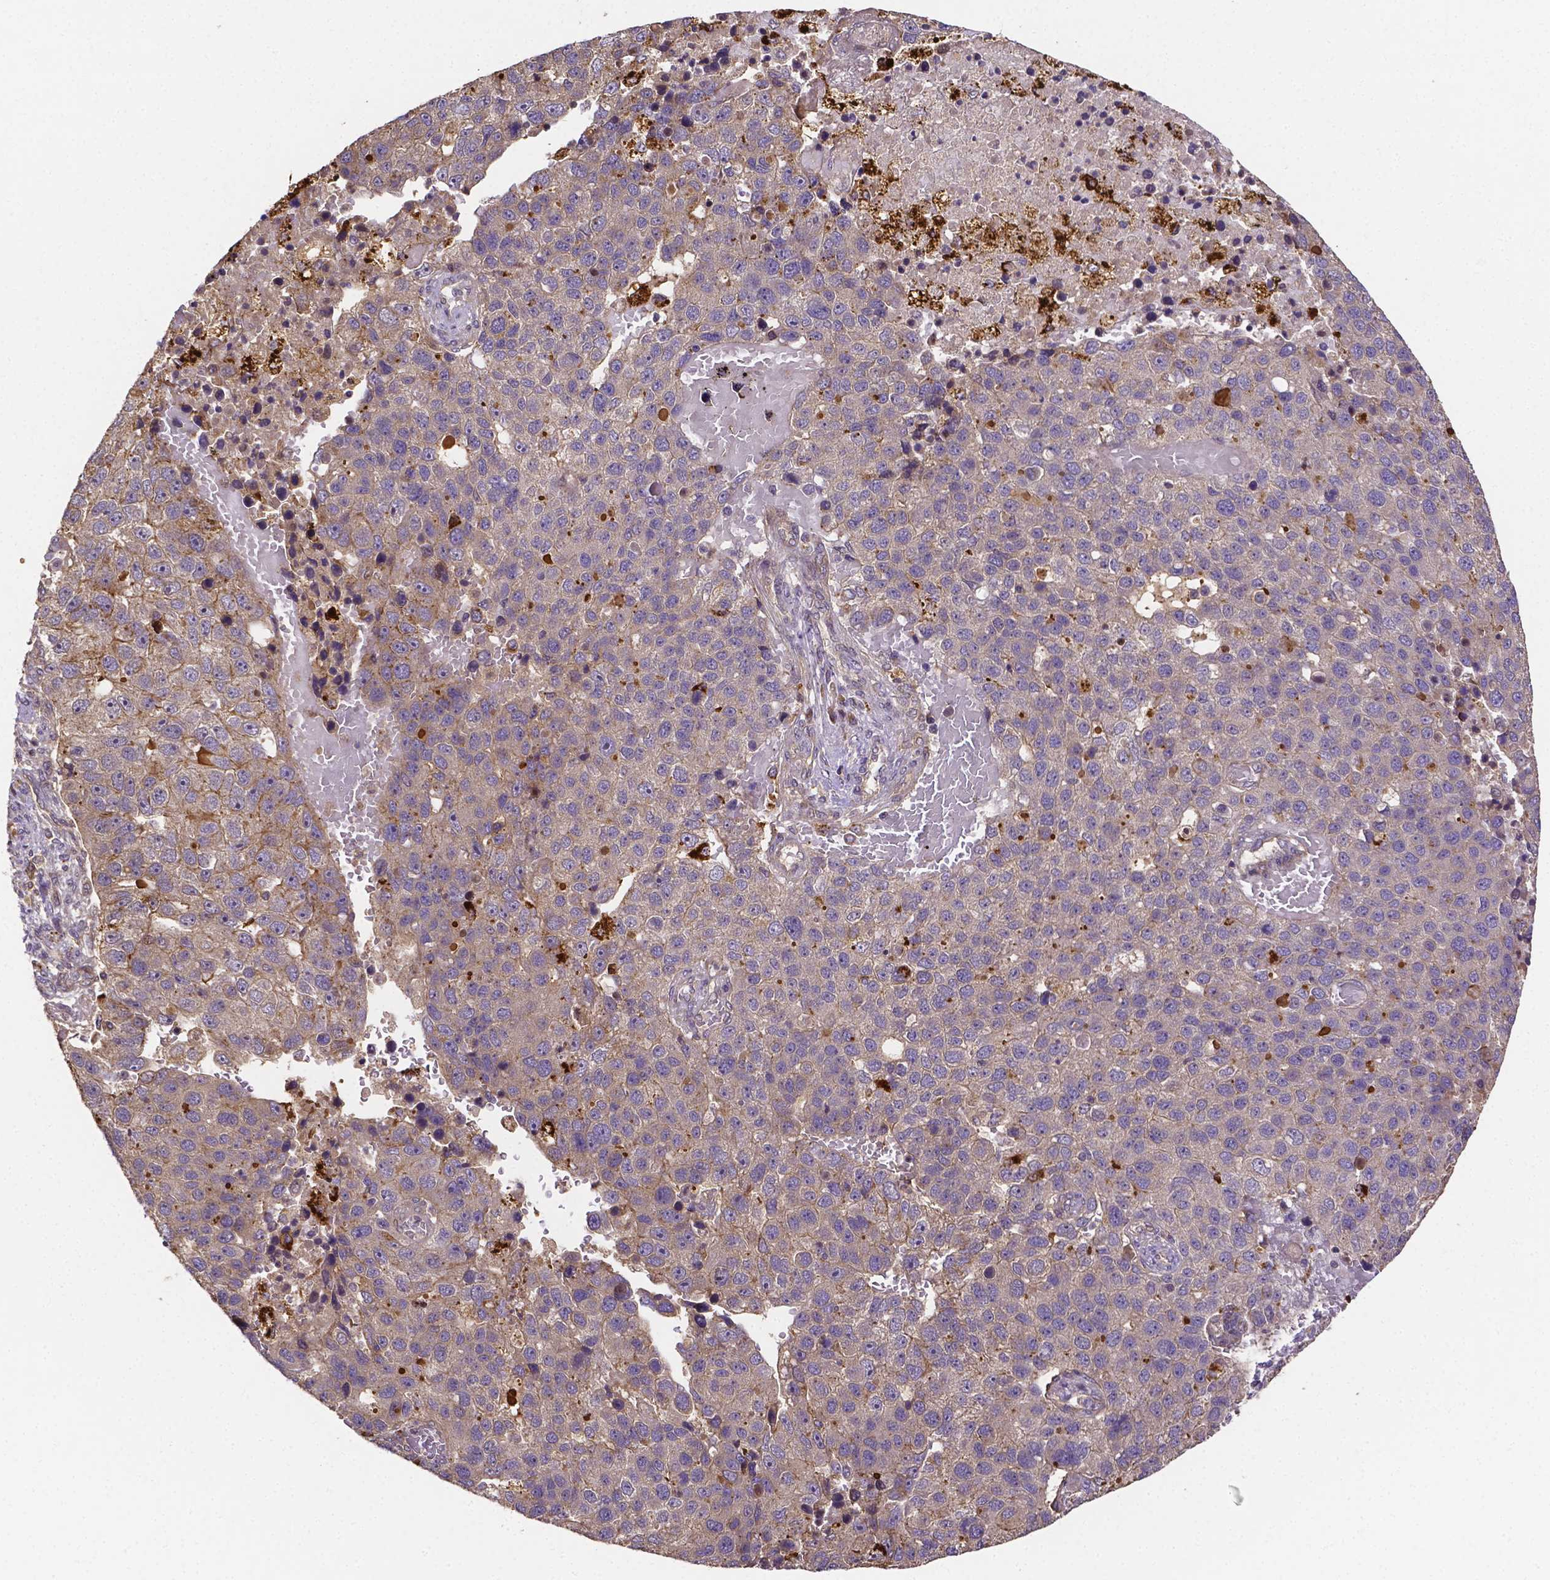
{"staining": {"intensity": "weak", "quantity": "<25%", "location": "cytoplasmic/membranous"}, "tissue": "pancreatic cancer", "cell_type": "Tumor cells", "image_type": "cancer", "snomed": [{"axis": "morphology", "description": "Adenocarcinoma, NOS"}, {"axis": "topography", "description": "Pancreas"}], "caption": "This is a micrograph of immunohistochemistry (IHC) staining of adenocarcinoma (pancreatic), which shows no expression in tumor cells.", "gene": "RNF123", "patient": {"sex": "female", "age": 61}}